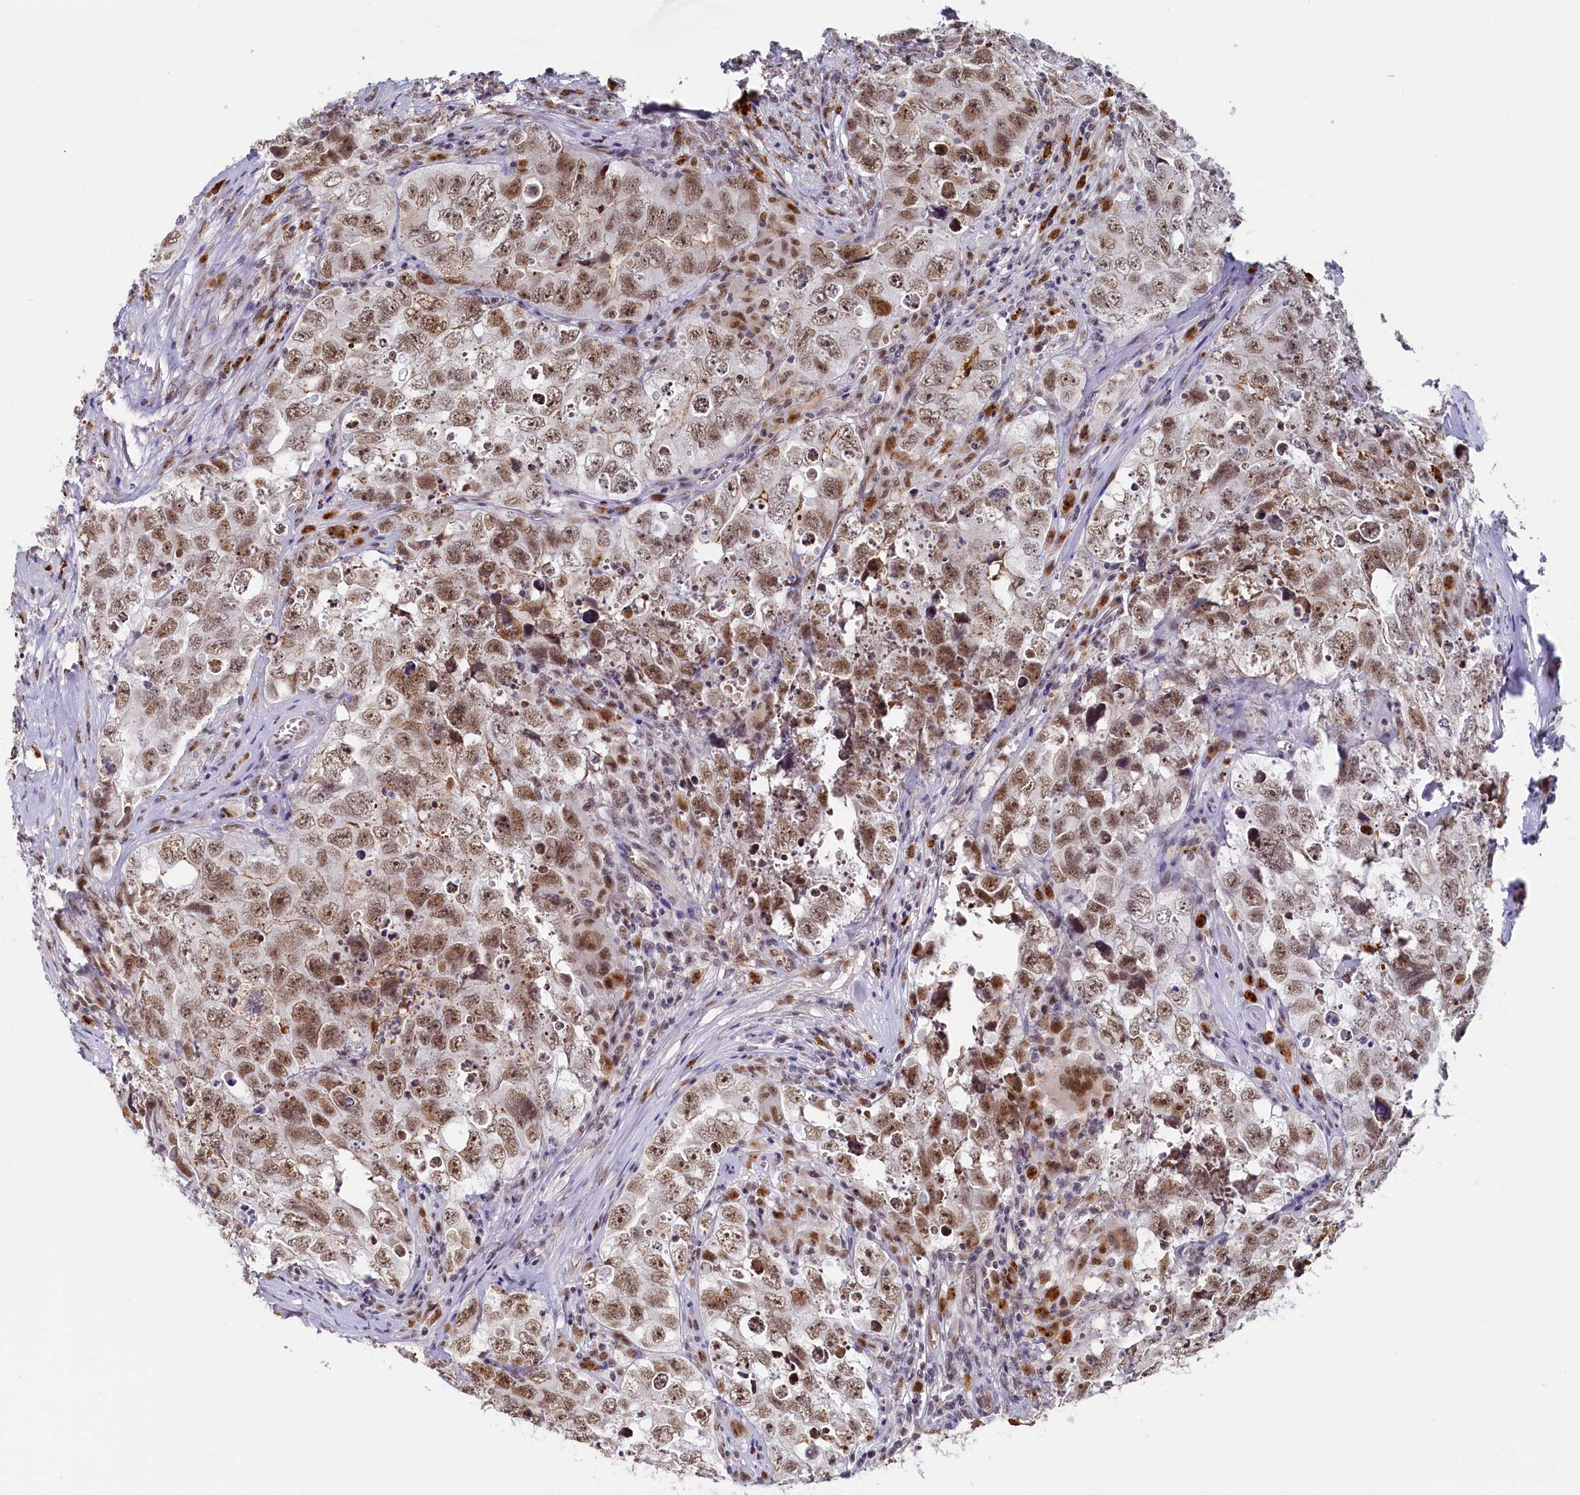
{"staining": {"intensity": "moderate", "quantity": ">75%", "location": "nuclear"}, "tissue": "testis cancer", "cell_type": "Tumor cells", "image_type": "cancer", "snomed": [{"axis": "morphology", "description": "Seminoma, NOS"}, {"axis": "morphology", "description": "Carcinoma, Embryonal, NOS"}, {"axis": "topography", "description": "Testis"}], "caption": "Moderate nuclear protein staining is appreciated in about >75% of tumor cells in testis cancer.", "gene": "INTS14", "patient": {"sex": "male", "age": 43}}